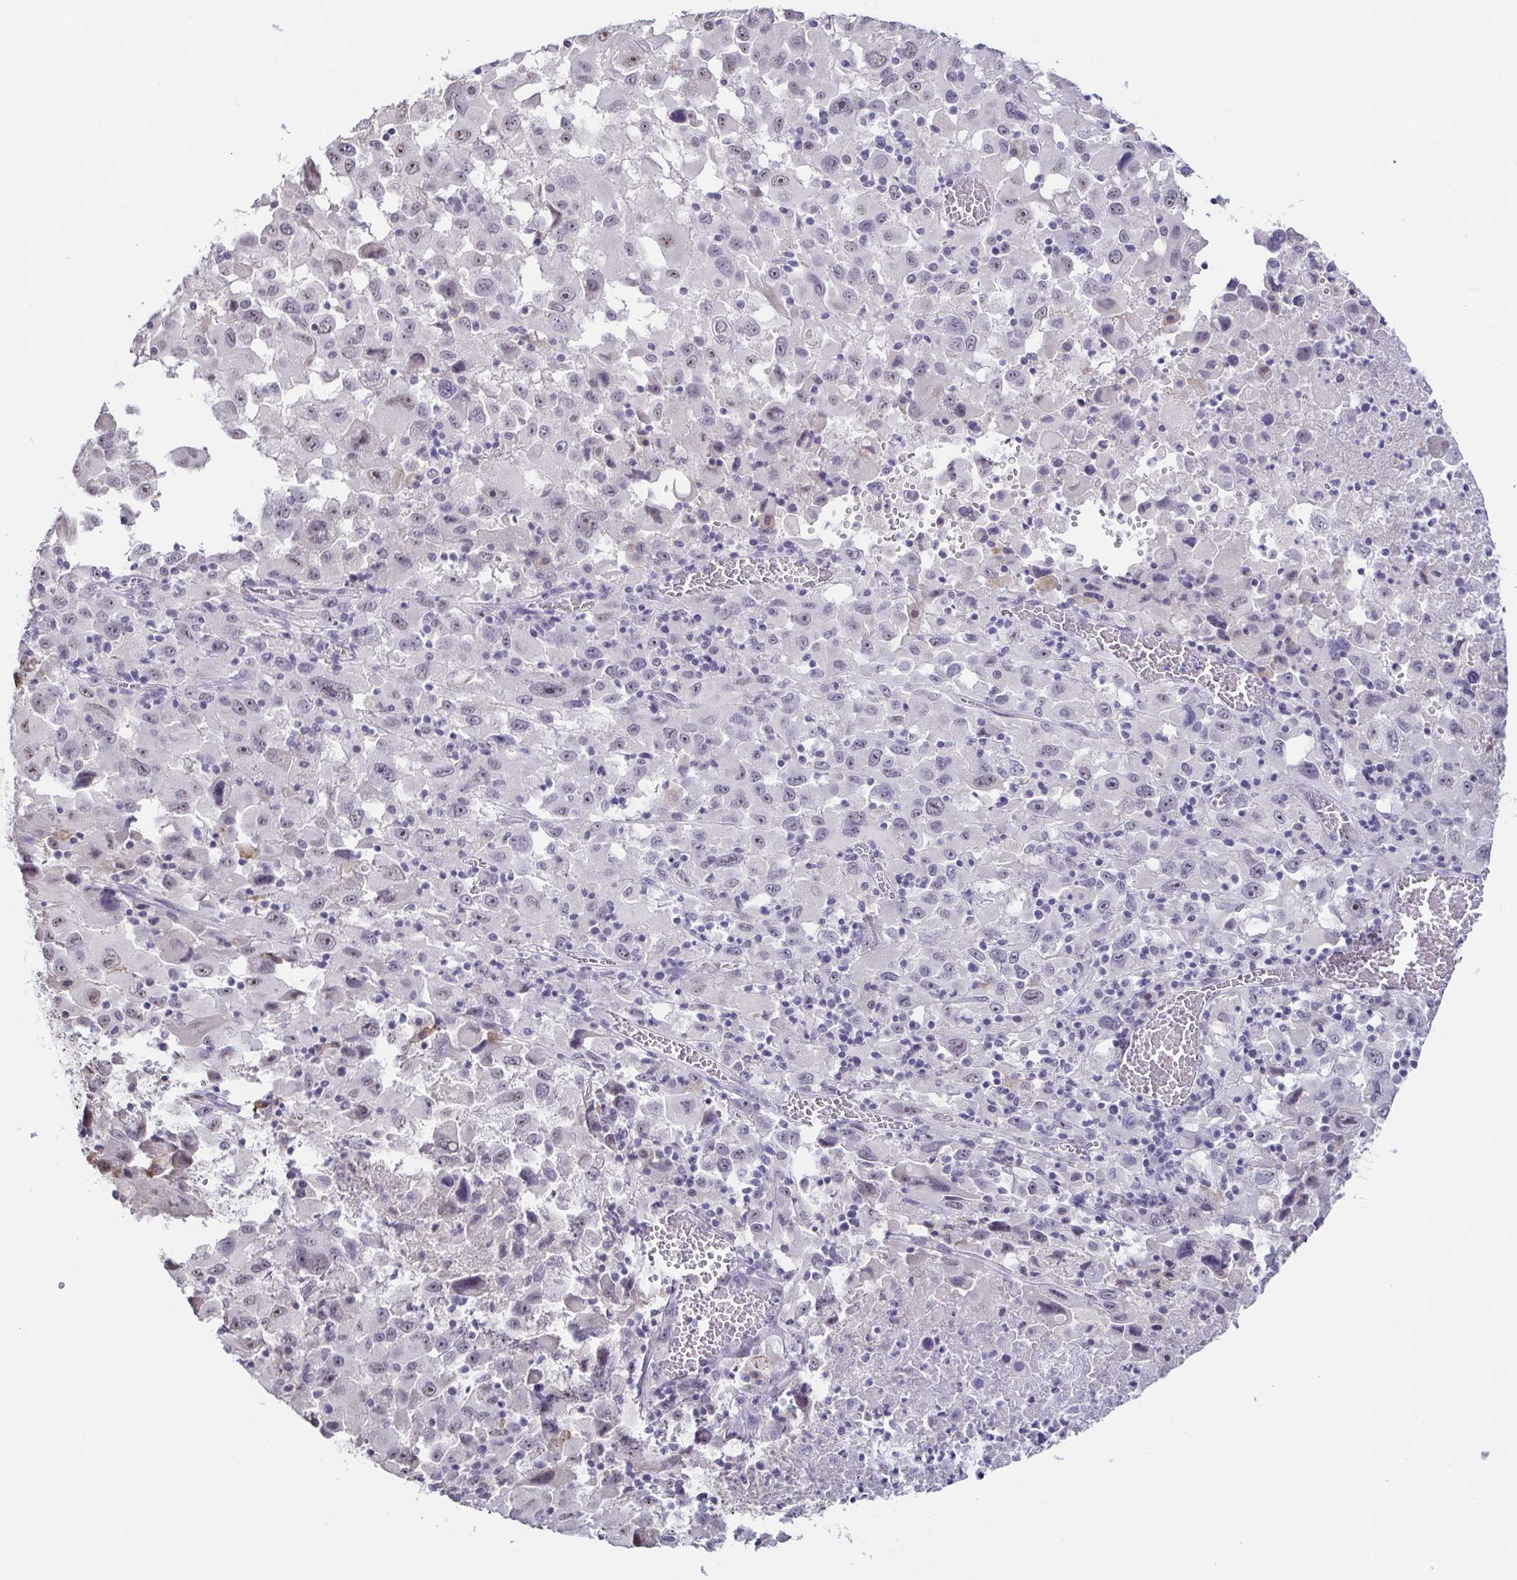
{"staining": {"intensity": "negative", "quantity": "none", "location": "none"}, "tissue": "melanoma", "cell_type": "Tumor cells", "image_type": "cancer", "snomed": [{"axis": "morphology", "description": "Malignant melanoma, Metastatic site"}, {"axis": "topography", "description": "Soft tissue"}], "caption": "This photomicrograph is of malignant melanoma (metastatic site) stained with immunohistochemistry to label a protein in brown with the nuclei are counter-stained blue. There is no staining in tumor cells.", "gene": "NEFH", "patient": {"sex": "male", "age": 50}}